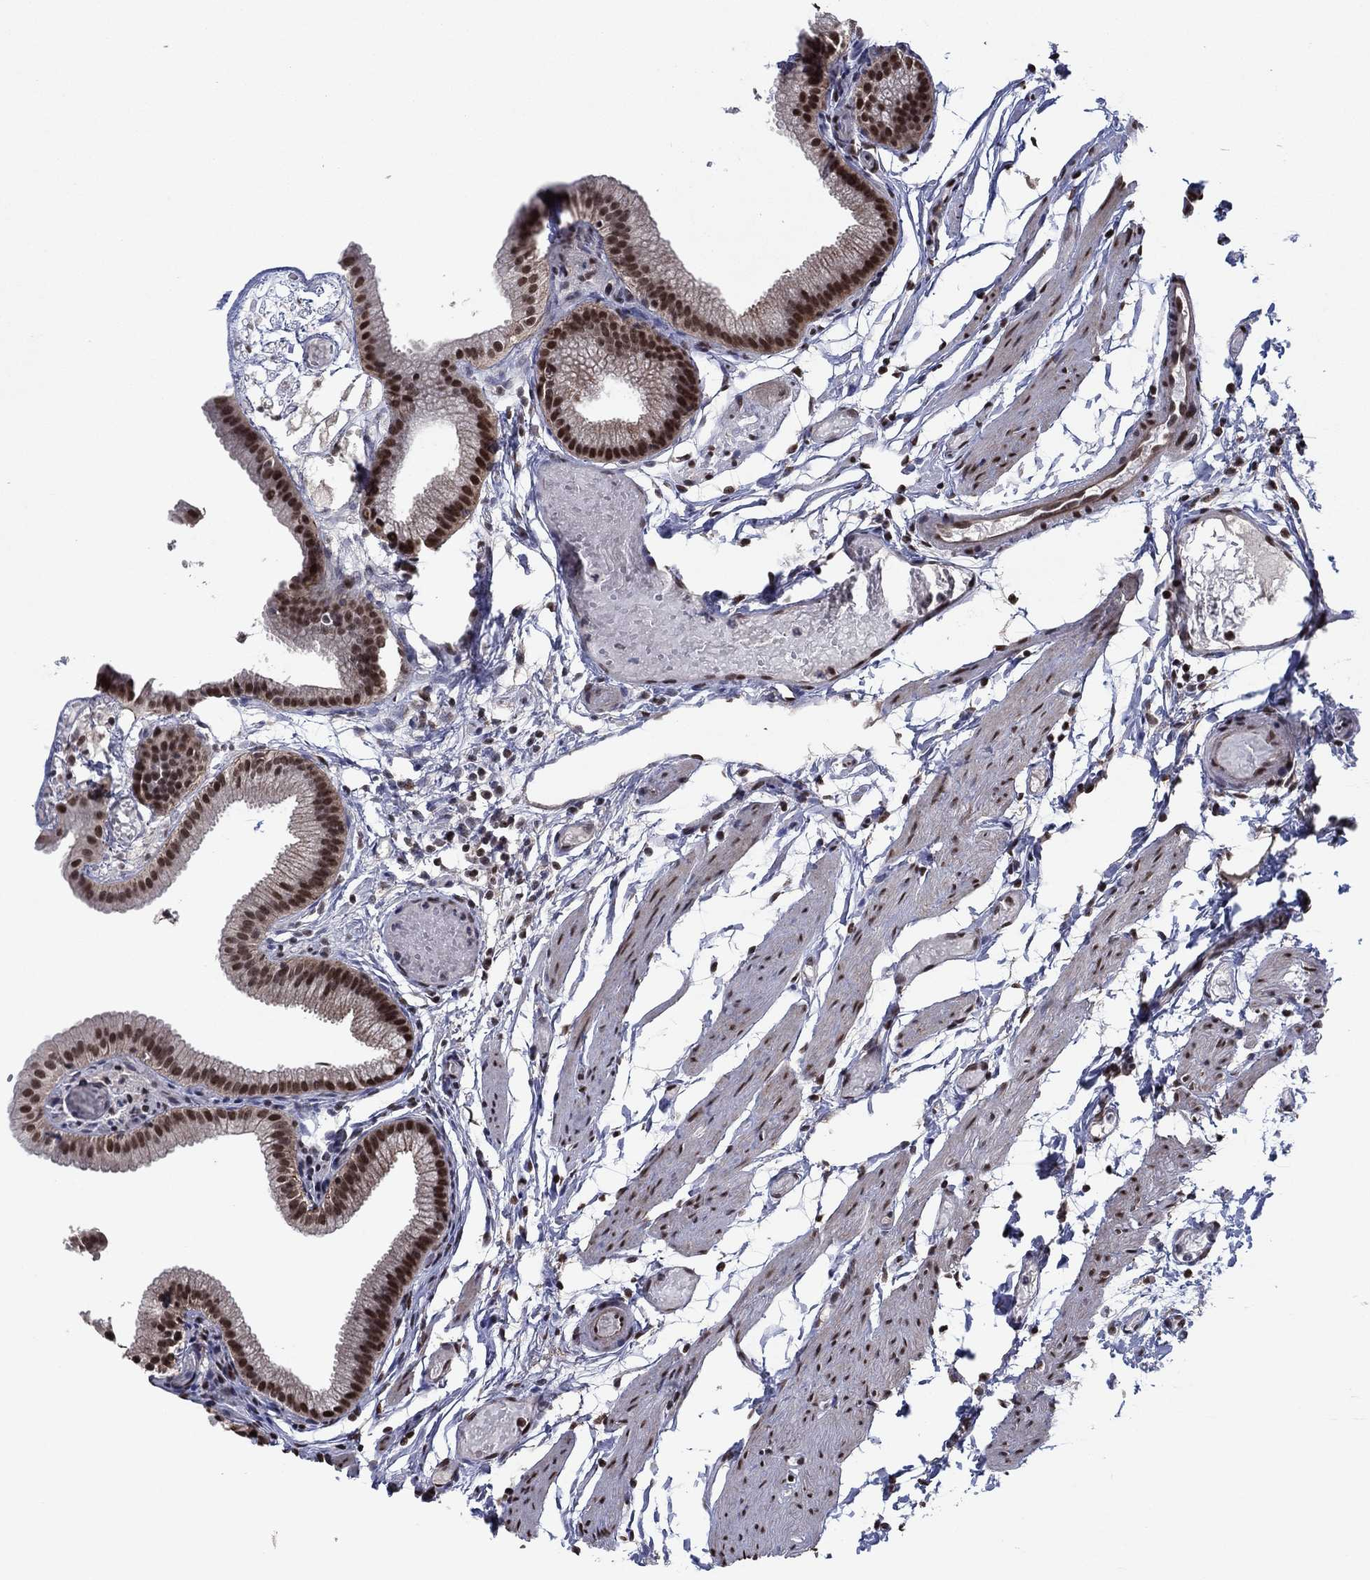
{"staining": {"intensity": "moderate", "quantity": "25%-75%", "location": "nuclear"}, "tissue": "gallbladder", "cell_type": "Glandular cells", "image_type": "normal", "snomed": [{"axis": "morphology", "description": "Normal tissue, NOS"}, {"axis": "topography", "description": "Gallbladder"}], "caption": "DAB immunohistochemical staining of normal gallbladder shows moderate nuclear protein staining in approximately 25%-75% of glandular cells.", "gene": "ZBTB42", "patient": {"sex": "female", "age": 45}}